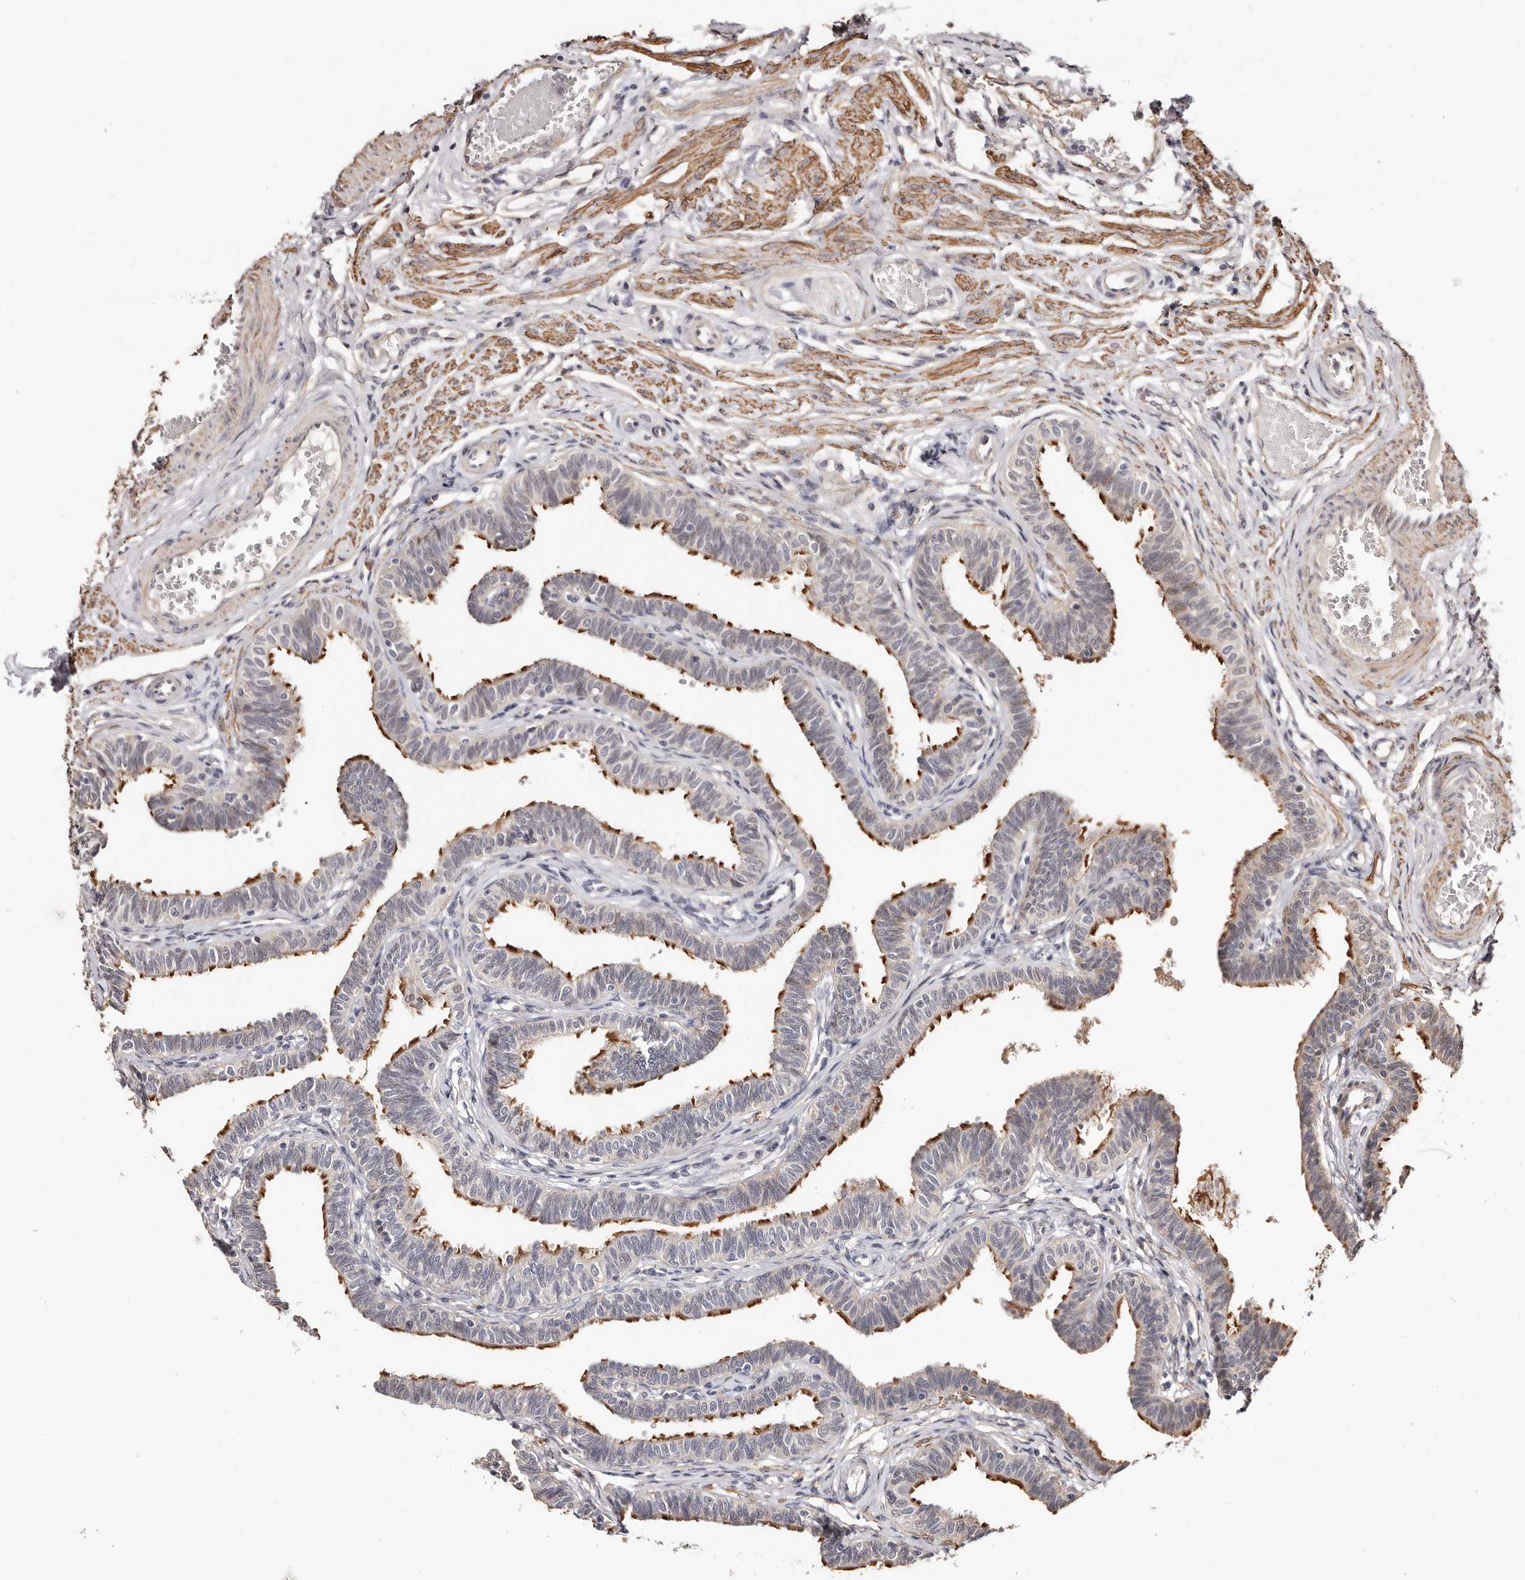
{"staining": {"intensity": "moderate", "quantity": "25%-75%", "location": "cytoplasmic/membranous"}, "tissue": "fallopian tube", "cell_type": "Glandular cells", "image_type": "normal", "snomed": [{"axis": "morphology", "description": "Normal tissue, NOS"}, {"axis": "topography", "description": "Fallopian tube"}, {"axis": "topography", "description": "Ovary"}], "caption": "Immunohistochemistry (DAB) staining of benign fallopian tube exhibits moderate cytoplasmic/membranous protein staining in approximately 25%-75% of glandular cells.", "gene": "TRIP13", "patient": {"sex": "female", "age": 23}}